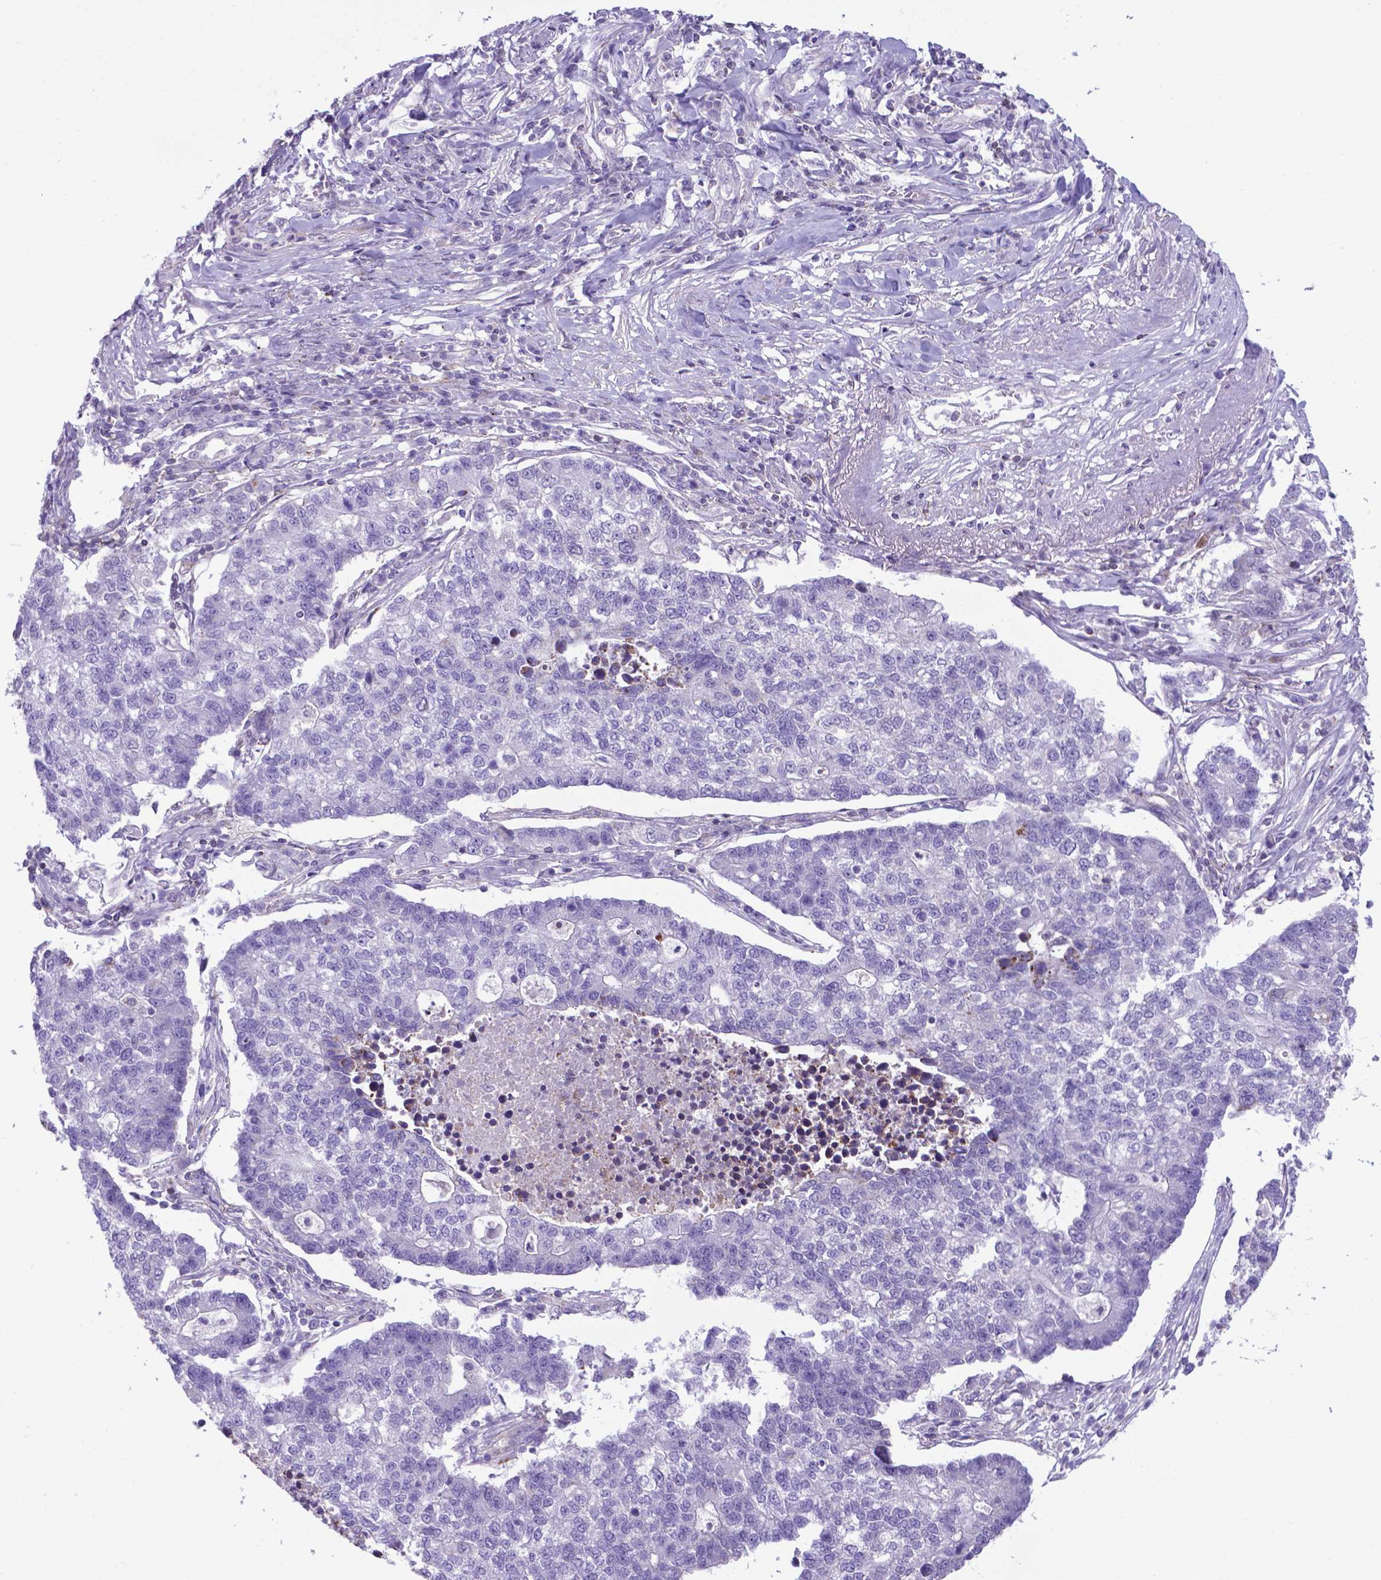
{"staining": {"intensity": "negative", "quantity": "none", "location": "none"}, "tissue": "lung cancer", "cell_type": "Tumor cells", "image_type": "cancer", "snomed": [{"axis": "morphology", "description": "Adenocarcinoma, NOS"}, {"axis": "topography", "description": "Lung"}], "caption": "Immunohistochemical staining of human lung cancer reveals no significant positivity in tumor cells. Brightfield microscopy of immunohistochemistry (IHC) stained with DAB (3,3'-diaminobenzidine) (brown) and hematoxylin (blue), captured at high magnification.", "gene": "POU3F3", "patient": {"sex": "male", "age": 57}}